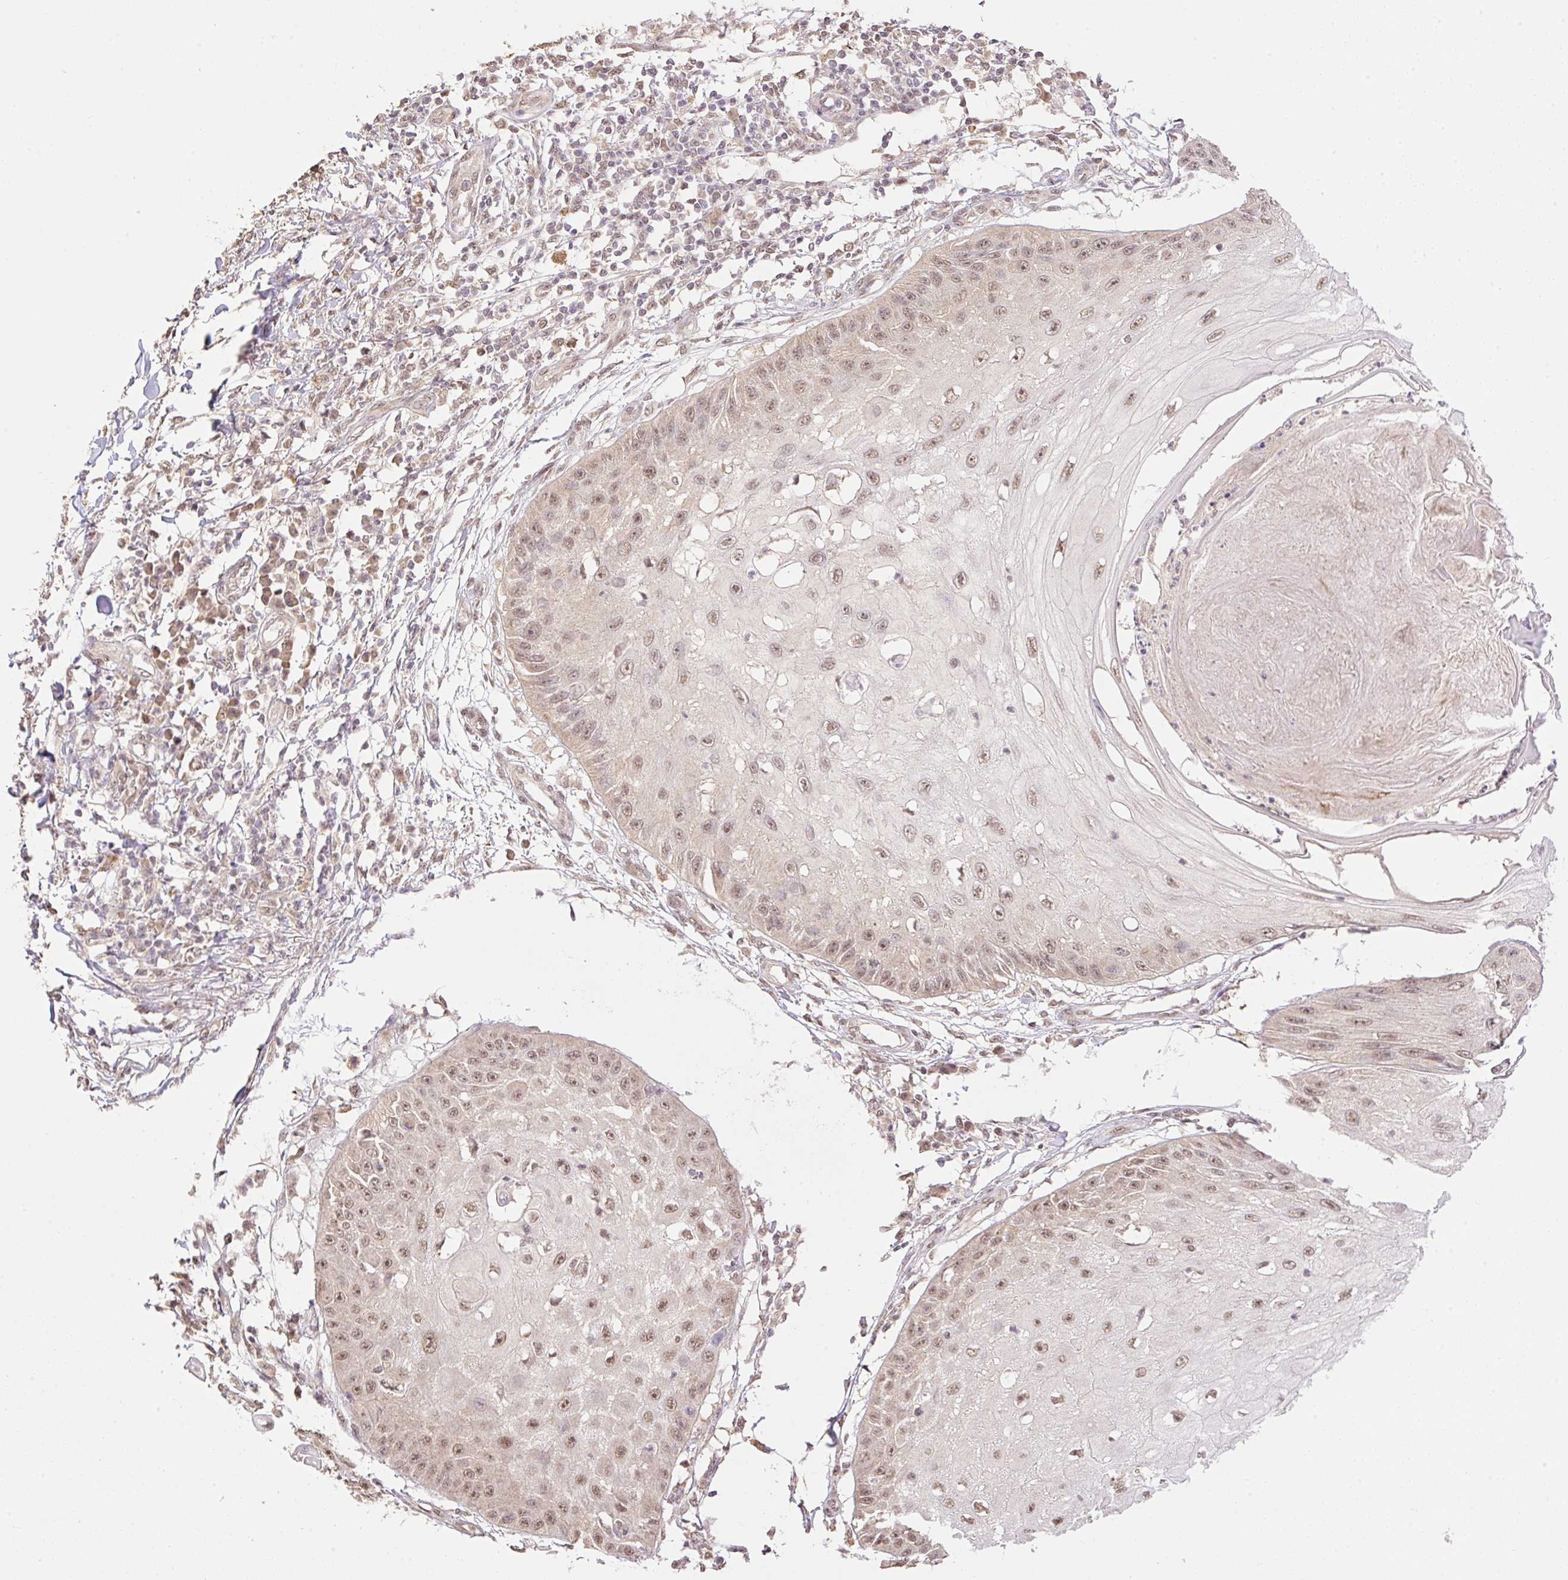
{"staining": {"intensity": "moderate", "quantity": ">75%", "location": "nuclear"}, "tissue": "skin cancer", "cell_type": "Tumor cells", "image_type": "cancer", "snomed": [{"axis": "morphology", "description": "Squamous cell carcinoma, NOS"}, {"axis": "topography", "description": "Skin"}], "caption": "Immunohistochemistry (IHC) image of human skin cancer (squamous cell carcinoma) stained for a protein (brown), which displays medium levels of moderate nuclear expression in approximately >75% of tumor cells.", "gene": "VPS25", "patient": {"sex": "male", "age": 70}}